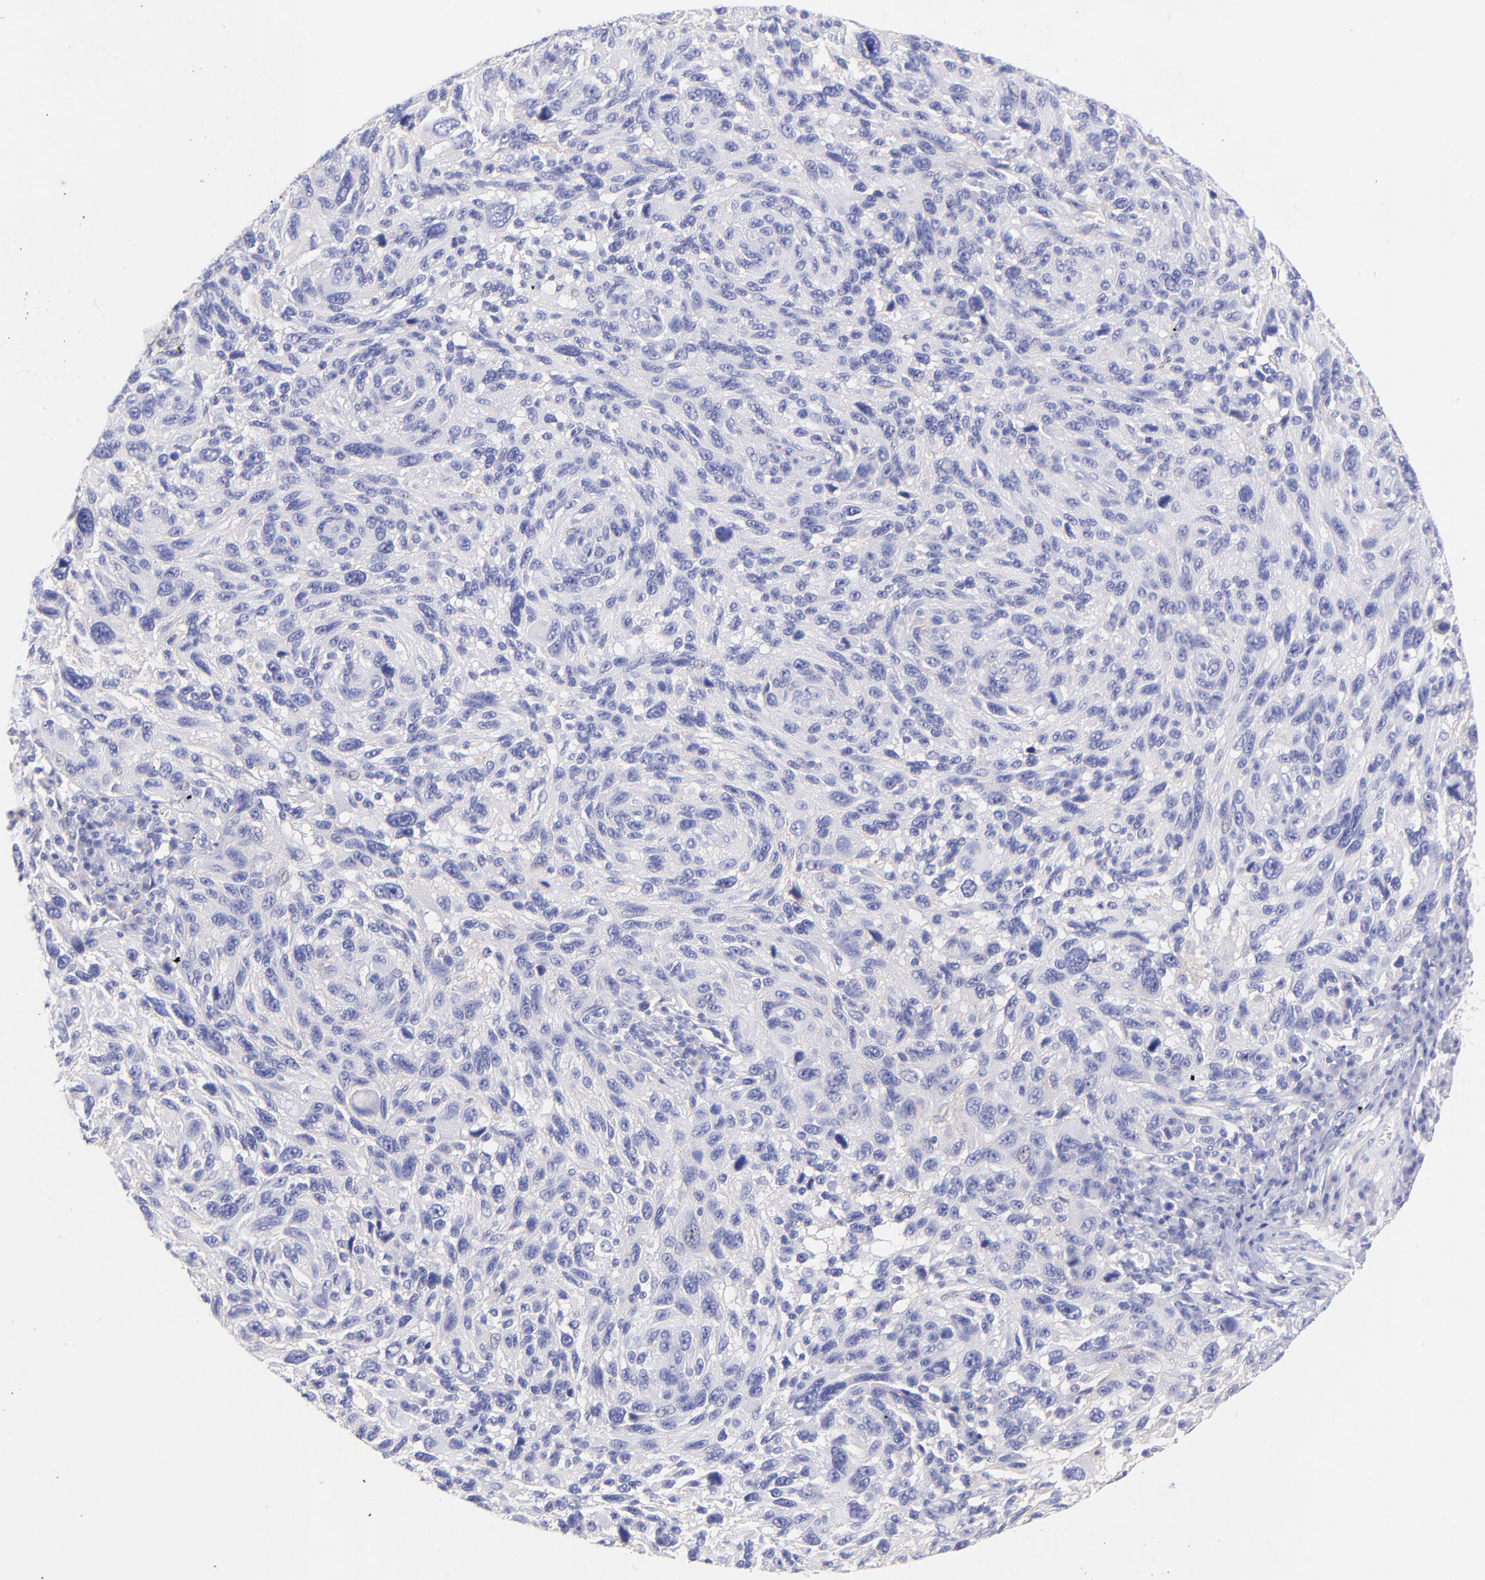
{"staining": {"intensity": "negative", "quantity": "none", "location": "none"}, "tissue": "melanoma", "cell_type": "Tumor cells", "image_type": "cancer", "snomed": [{"axis": "morphology", "description": "Malignant melanoma, NOS"}, {"axis": "topography", "description": "Skin"}], "caption": "This is an immunohistochemistry image of melanoma. There is no staining in tumor cells.", "gene": "RAB3B", "patient": {"sex": "male", "age": 53}}